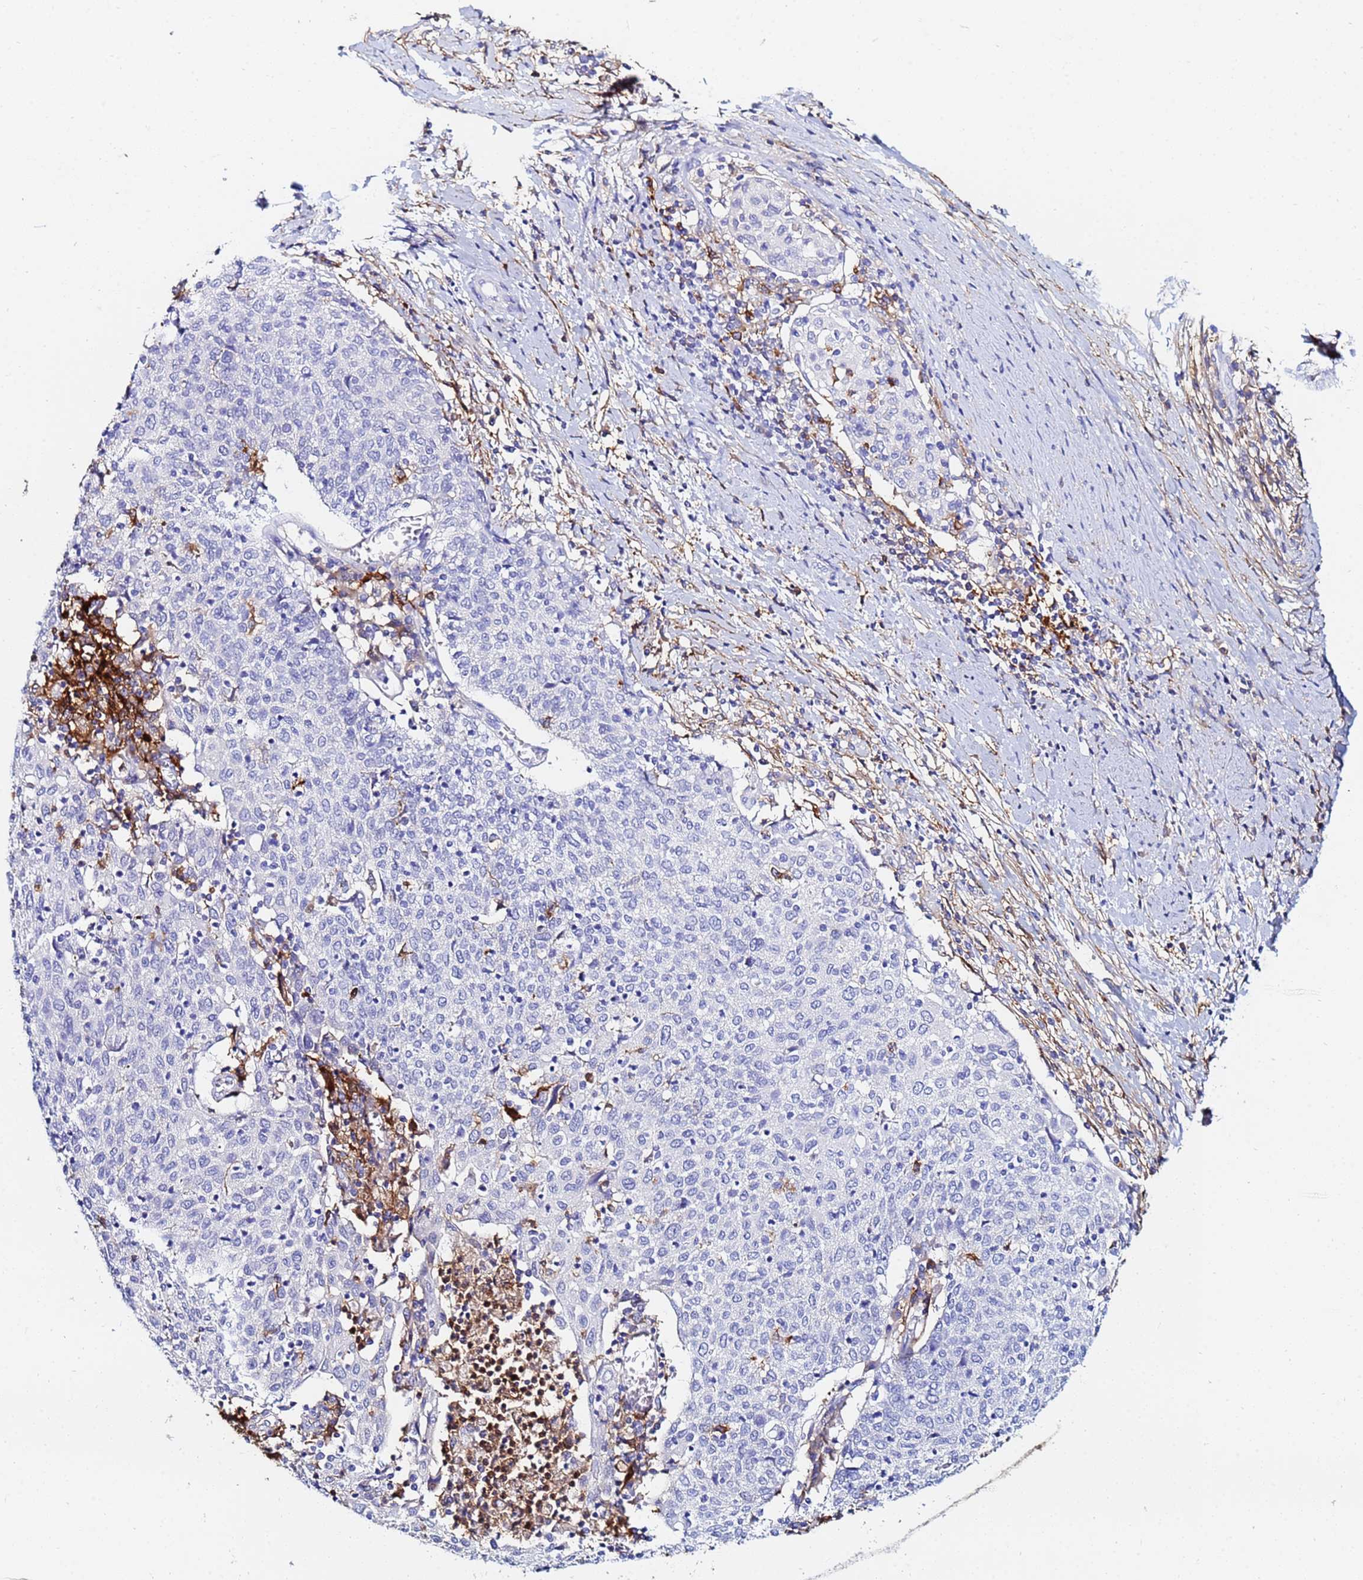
{"staining": {"intensity": "negative", "quantity": "none", "location": "none"}, "tissue": "cervical cancer", "cell_type": "Tumor cells", "image_type": "cancer", "snomed": [{"axis": "morphology", "description": "Squamous cell carcinoma, NOS"}, {"axis": "topography", "description": "Cervix"}], "caption": "The micrograph reveals no staining of tumor cells in squamous cell carcinoma (cervical).", "gene": "BASP1", "patient": {"sex": "female", "age": 52}}